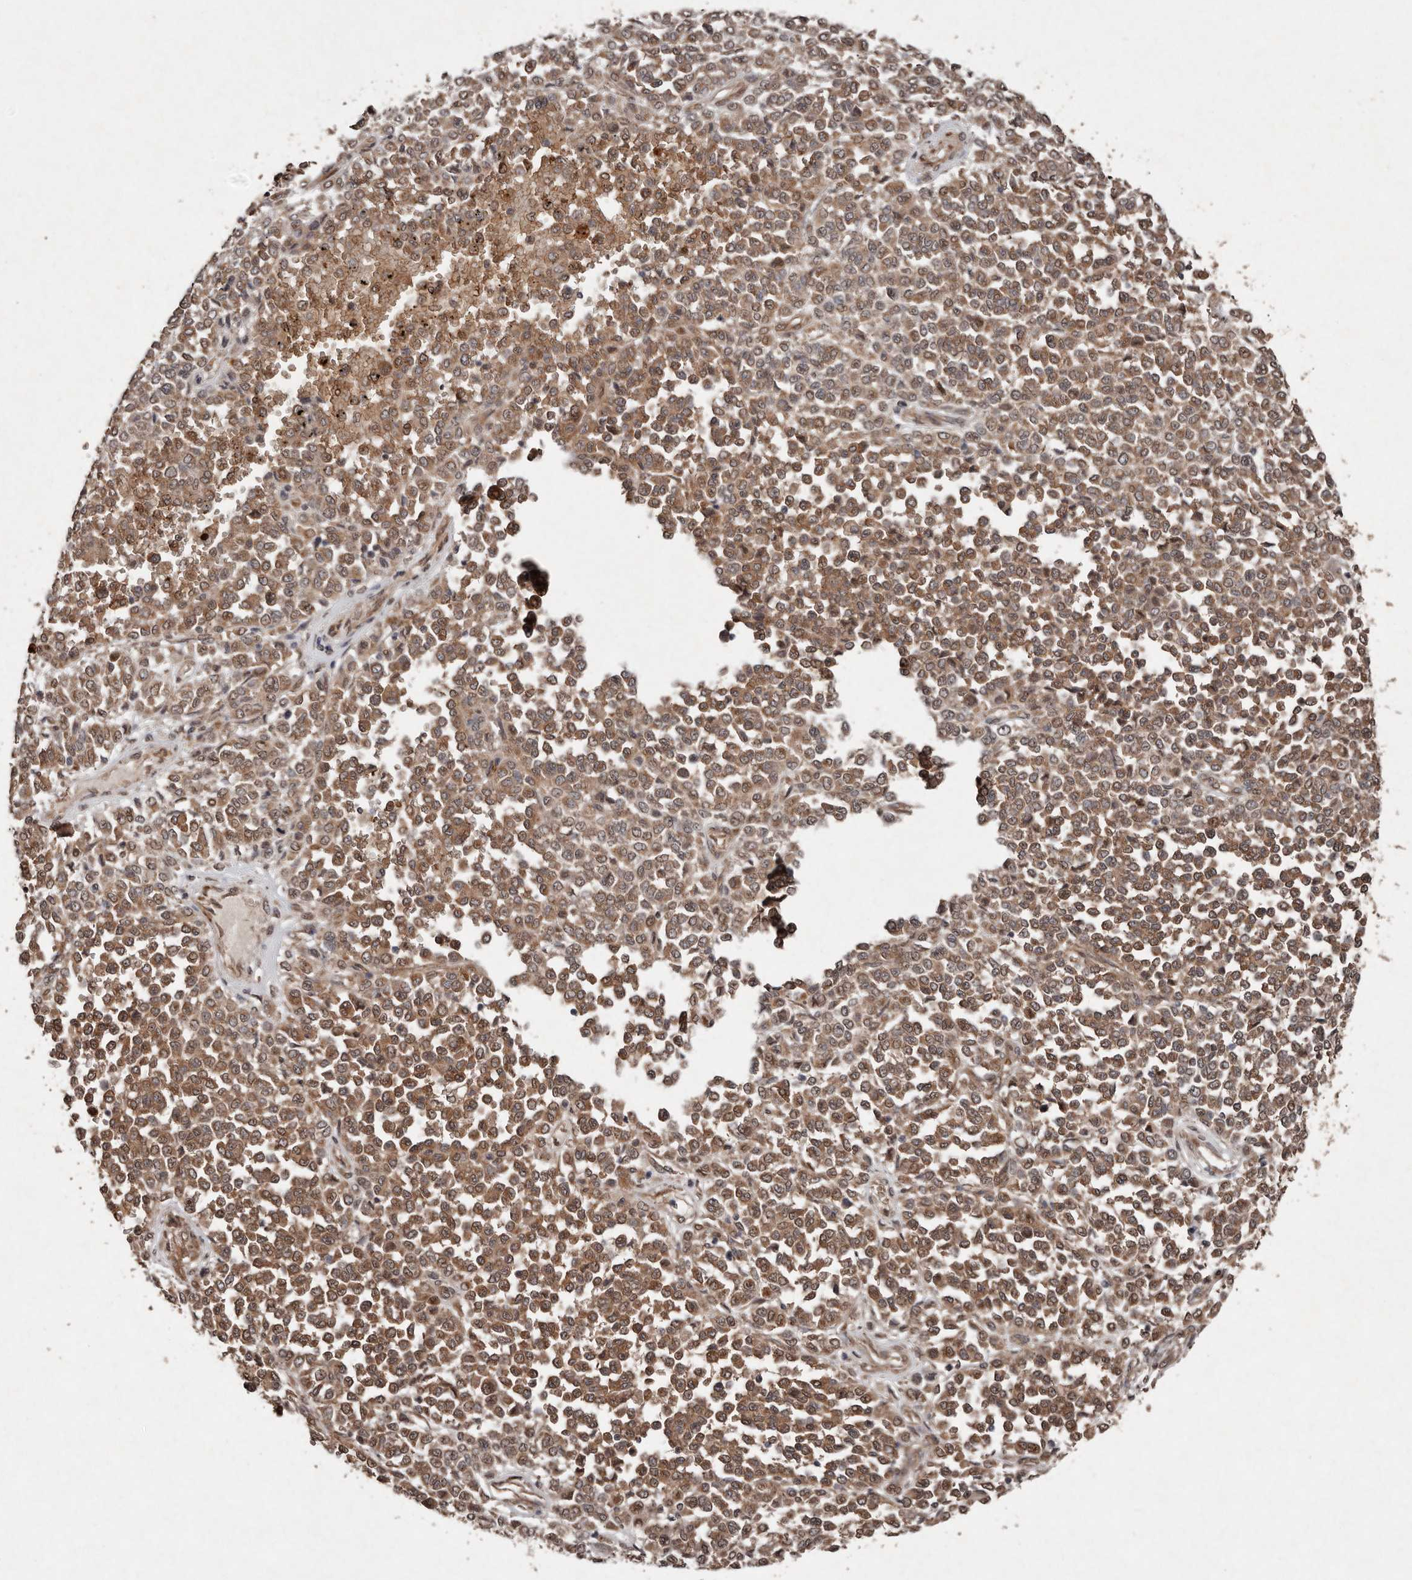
{"staining": {"intensity": "moderate", "quantity": ">75%", "location": "cytoplasmic/membranous"}, "tissue": "melanoma", "cell_type": "Tumor cells", "image_type": "cancer", "snomed": [{"axis": "morphology", "description": "Malignant melanoma, Metastatic site"}, {"axis": "topography", "description": "Pancreas"}], "caption": "Immunohistochemistry of melanoma shows medium levels of moderate cytoplasmic/membranous staining in about >75% of tumor cells. Using DAB (3,3'-diaminobenzidine) (brown) and hematoxylin (blue) stains, captured at high magnification using brightfield microscopy.", "gene": "DIP2C", "patient": {"sex": "female", "age": 30}}